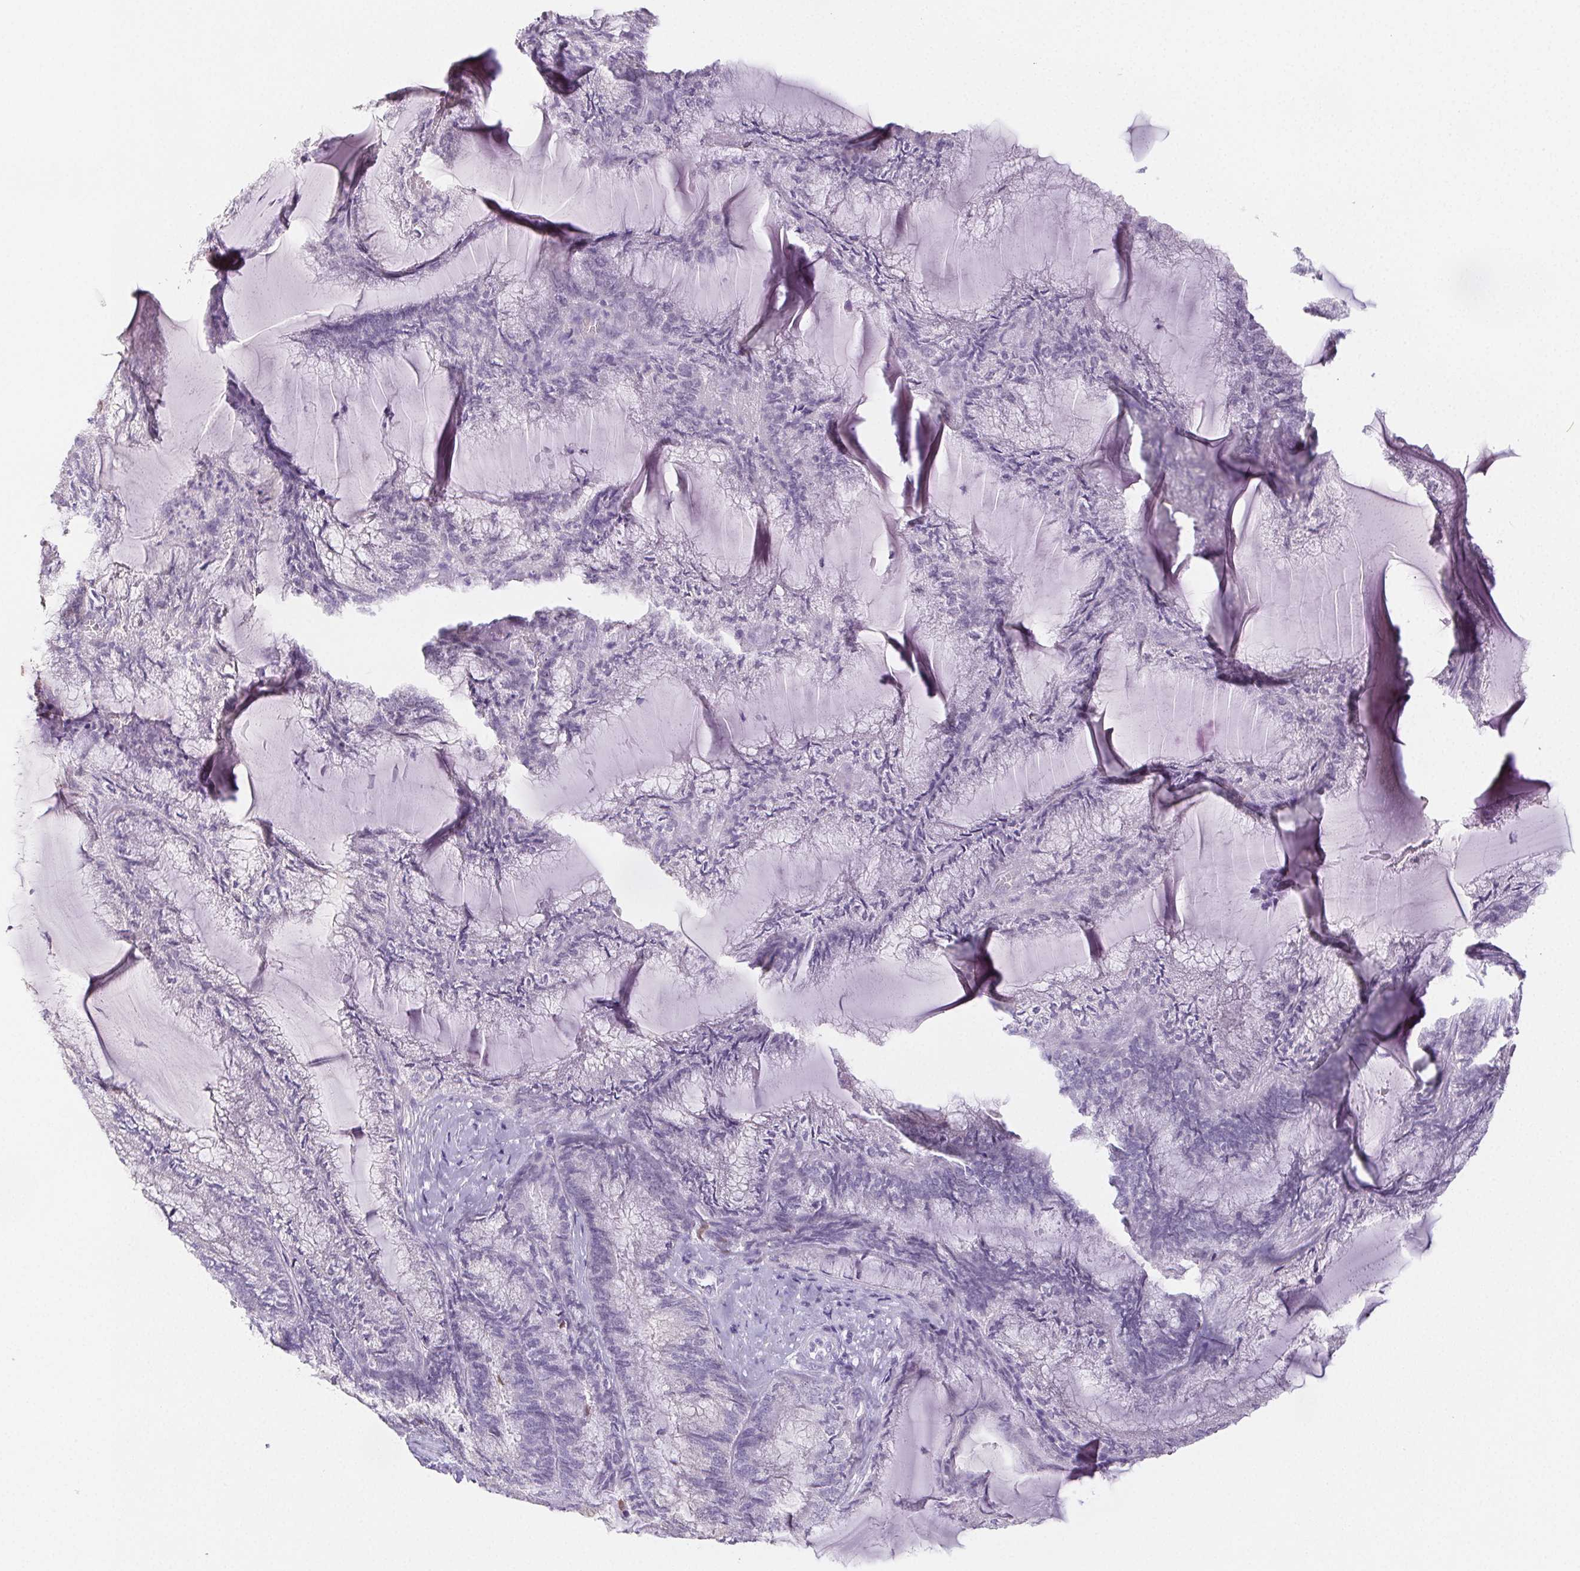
{"staining": {"intensity": "negative", "quantity": "none", "location": "none"}, "tissue": "endometrial cancer", "cell_type": "Tumor cells", "image_type": "cancer", "snomed": [{"axis": "morphology", "description": "Carcinoma, NOS"}, {"axis": "topography", "description": "Endometrium"}], "caption": "Immunohistochemical staining of human endometrial carcinoma displays no significant positivity in tumor cells.", "gene": "ST8SIA3", "patient": {"sex": "female", "age": 62}}